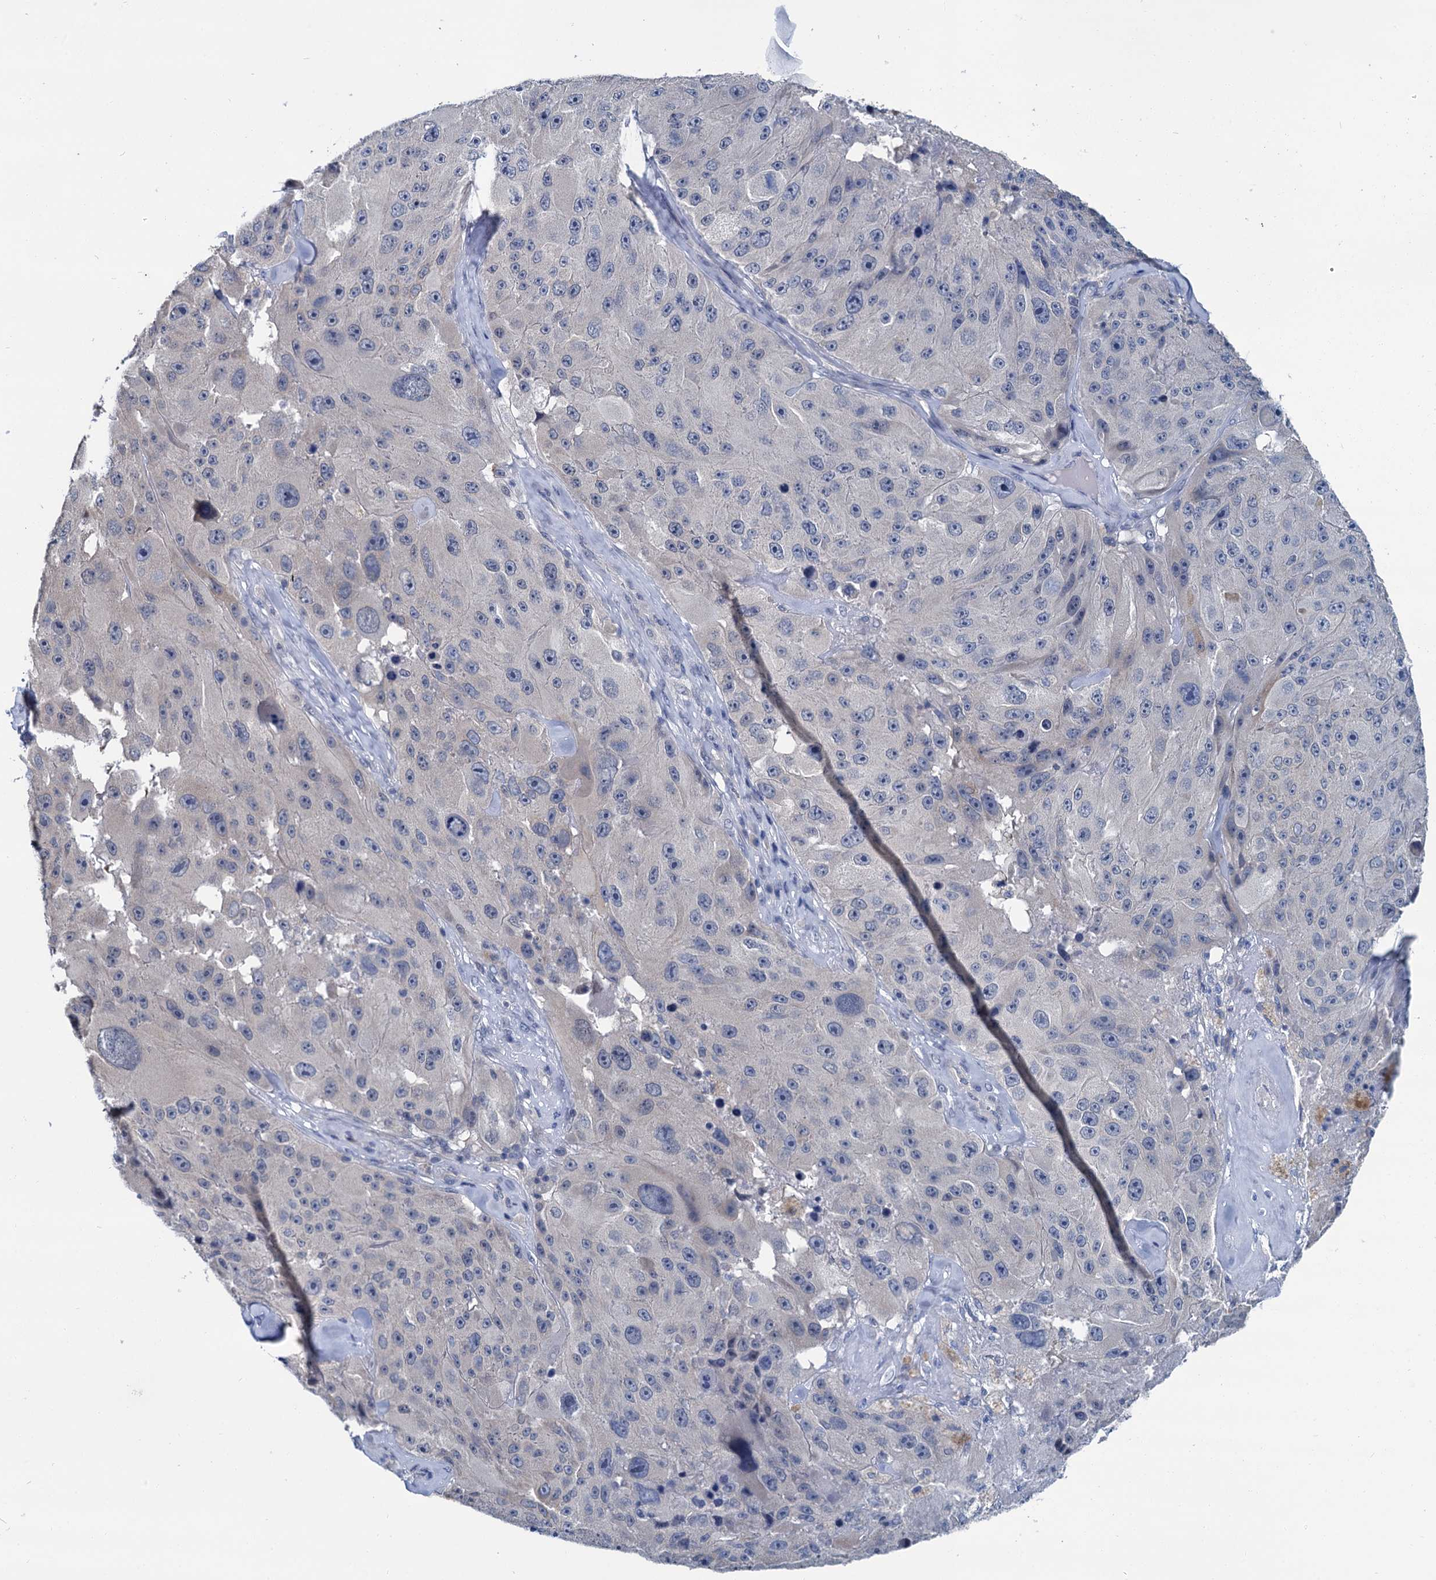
{"staining": {"intensity": "negative", "quantity": "none", "location": "none"}, "tissue": "melanoma", "cell_type": "Tumor cells", "image_type": "cancer", "snomed": [{"axis": "morphology", "description": "Malignant melanoma, Metastatic site"}, {"axis": "topography", "description": "Lymph node"}], "caption": "Human malignant melanoma (metastatic site) stained for a protein using IHC demonstrates no positivity in tumor cells.", "gene": "MIOX", "patient": {"sex": "male", "age": 62}}